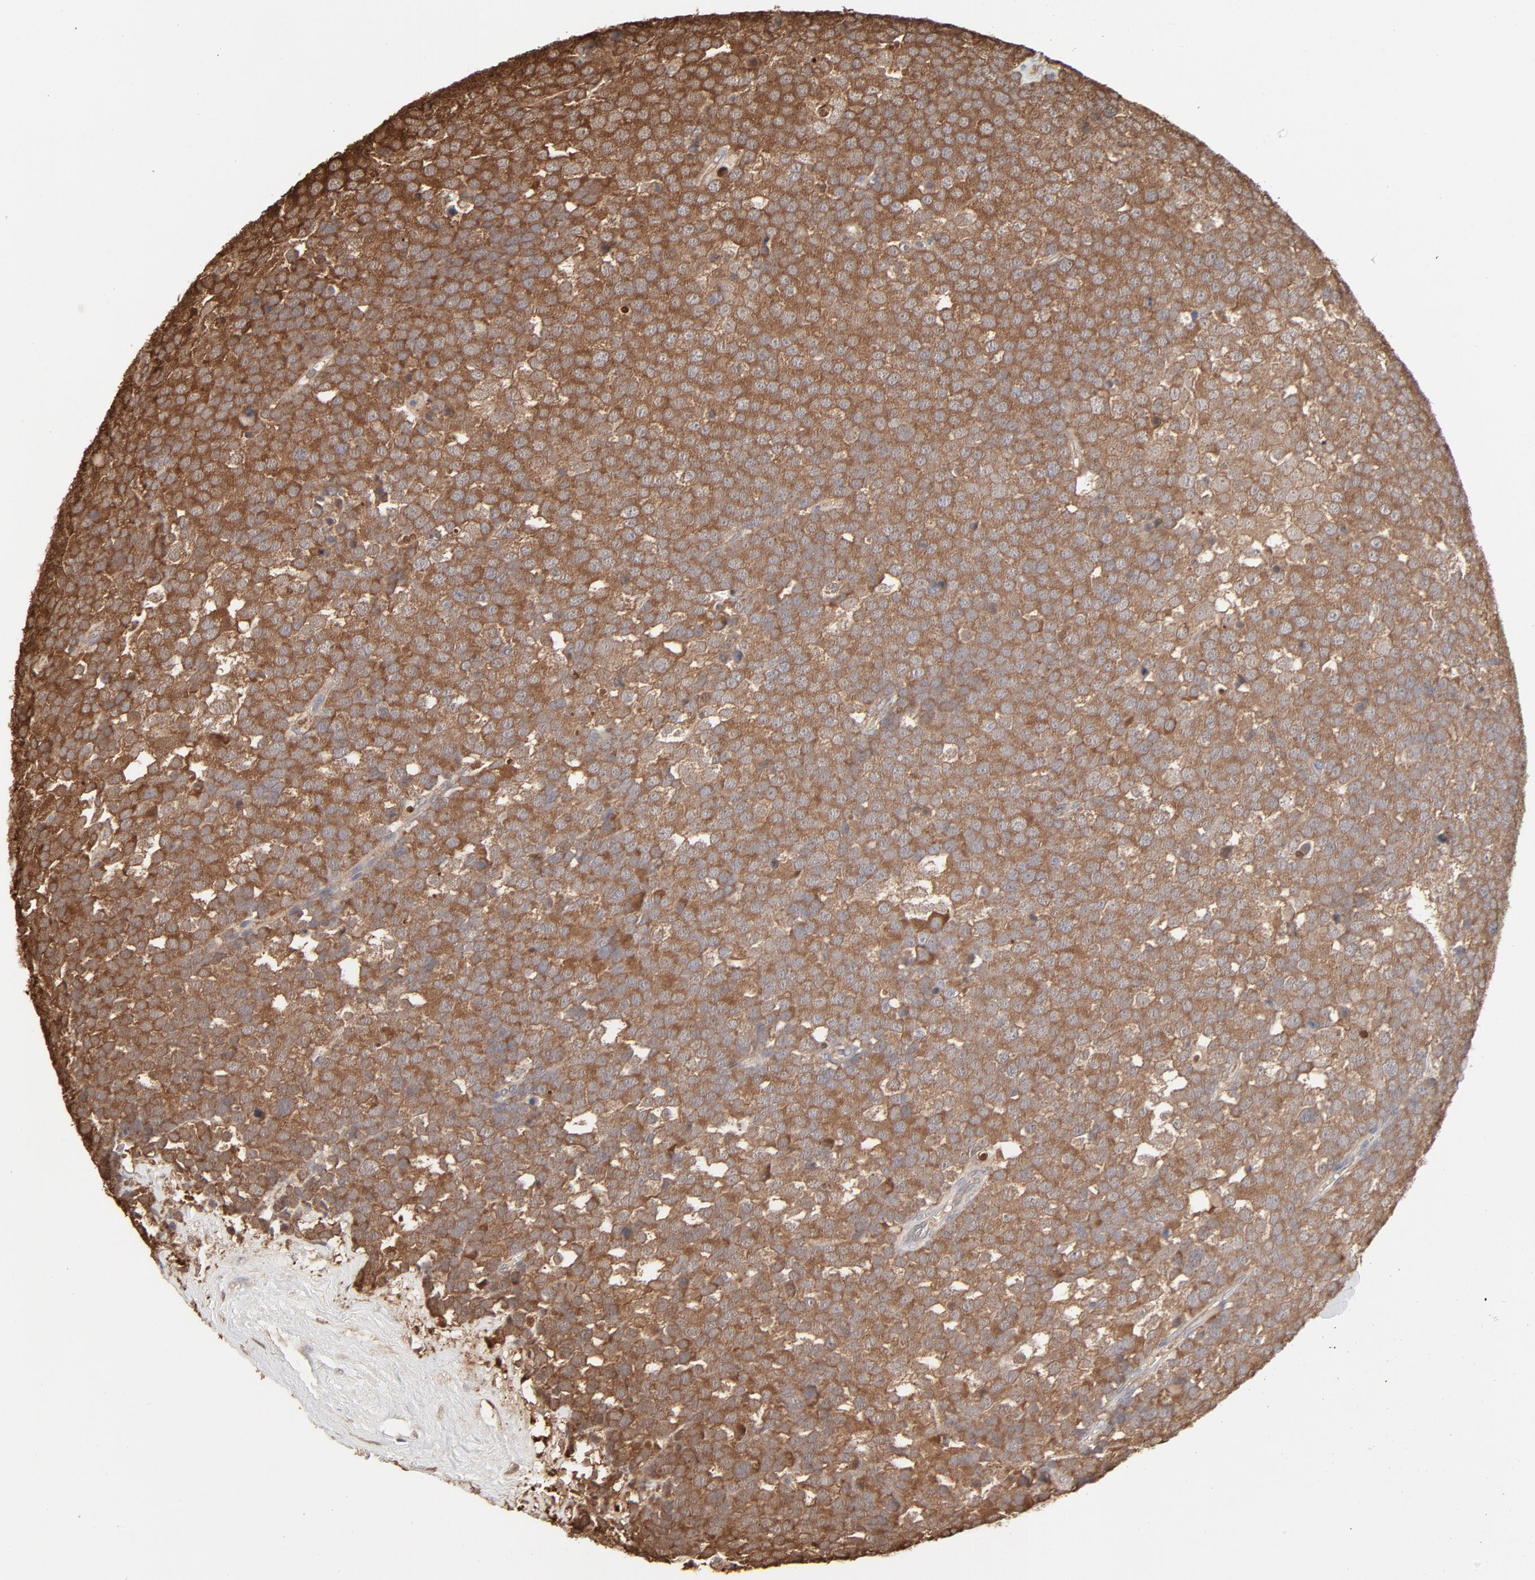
{"staining": {"intensity": "moderate", "quantity": ">75%", "location": "cytoplasmic/membranous"}, "tissue": "testis cancer", "cell_type": "Tumor cells", "image_type": "cancer", "snomed": [{"axis": "morphology", "description": "Seminoma, NOS"}, {"axis": "topography", "description": "Testis"}], "caption": "Immunohistochemistry (DAB (3,3'-diaminobenzidine)) staining of human seminoma (testis) exhibits moderate cytoplasmic/membranous protein staining in approximately >75% of tumor cells.", "gene": "PPP2CA", "patient": {"sex": "male", "age": 71}}